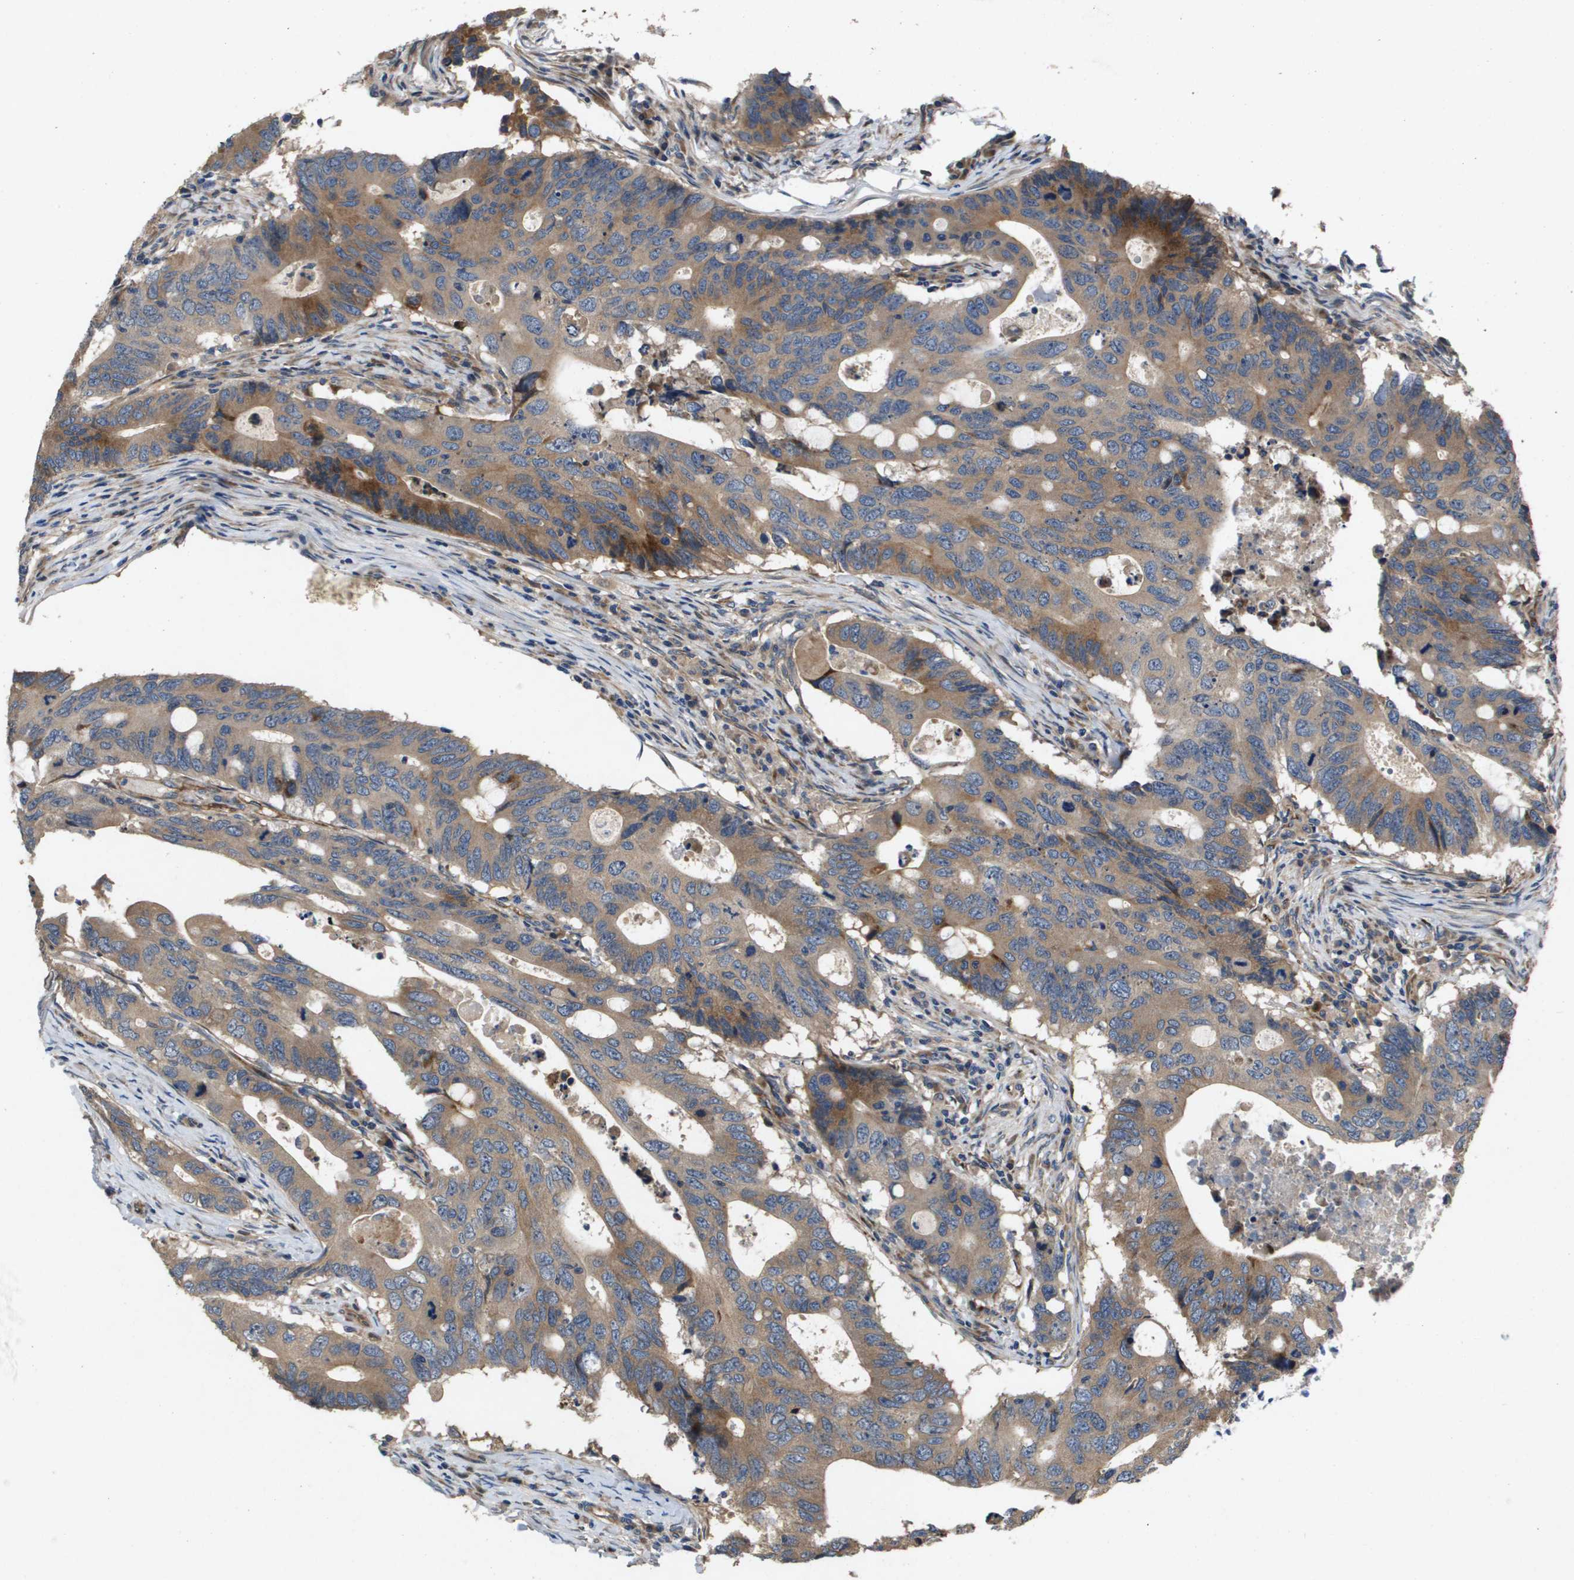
{"staining": {"intensity": "moderate", "quantity": ">75%", "location": "cytoplasmic/membranous"}, "tissue": "colorectal cancer", "cell_type": "Tumor cells", "image_type": "cancer", "snomed": [{"axis": "morphology", "description": "Adenocarcinoma, NOS"}, {"axis": "topography", "description": "Colon"}], "caption": "Colorectal cancer stained for a protein (brown) shows moderate cytoplasmic/membranous positive staining in approximately >75% of tumor cells.", "gene": "ENTPD2", "patient": {"sex": "male", "age": 71}}